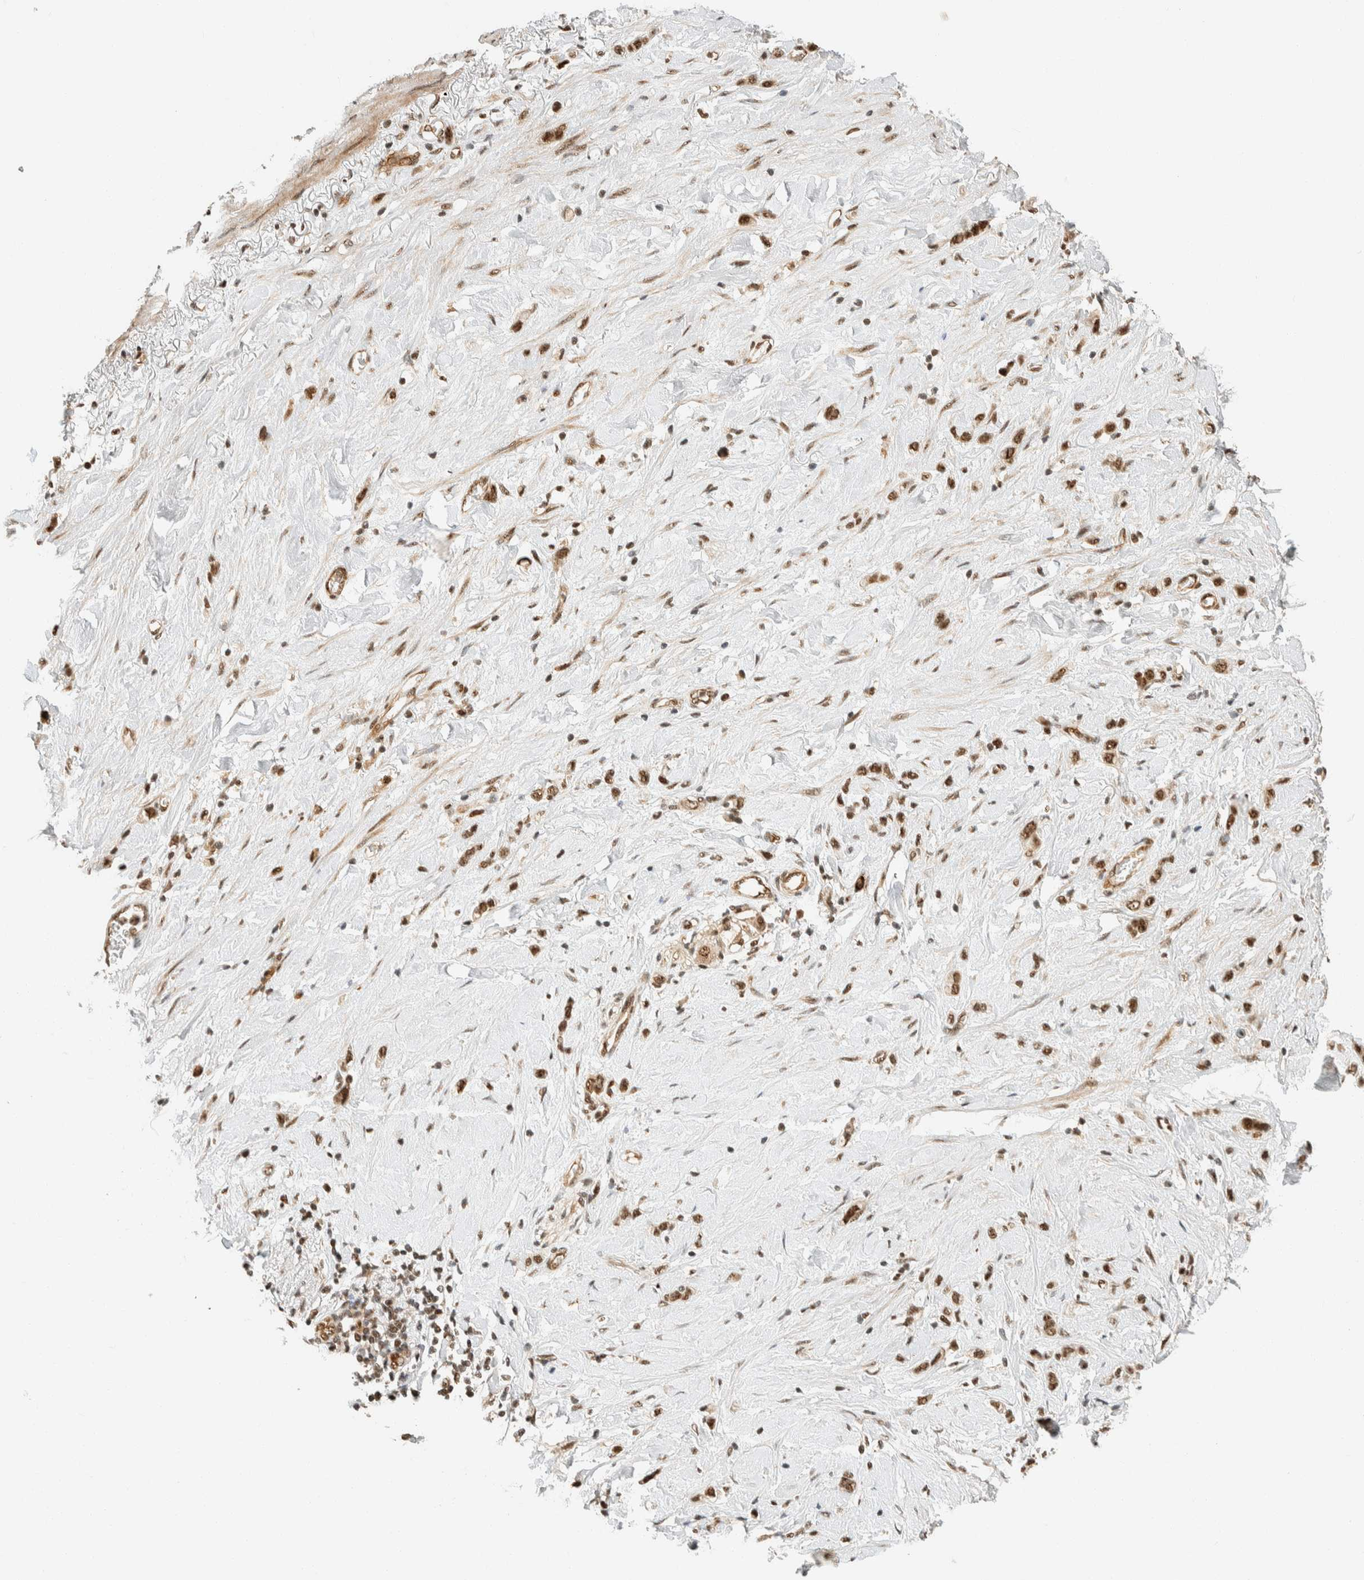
{"staining": {"intensity": "moderate", "quantity": ">75%", "location": "nuclear"}, "tissue": "stomach cancer", "cell_type": "Tumor cells", "image_type": "cancer", "snomed": [{"axis": "morphology", "description": "Normal tissue, NOS"}, {"axis": "morphology", "description": "Adenocarcinoma, NOS"}, {"axis": "morphology", "description": "Adenocarcinoma, High grade"}, {"axis": "topography", "description": "Stomach, upper"}, {"axis": "topography", "description": "Stomach"}], "caption": "This histopathology image reveals immunohistochemistry staining of human stomach cancer, with medium moderate nuclear positivity in approximately >75% of tumor cells.", "gene": "SIK1", "patient": {"sex": "female", "age": 65}}